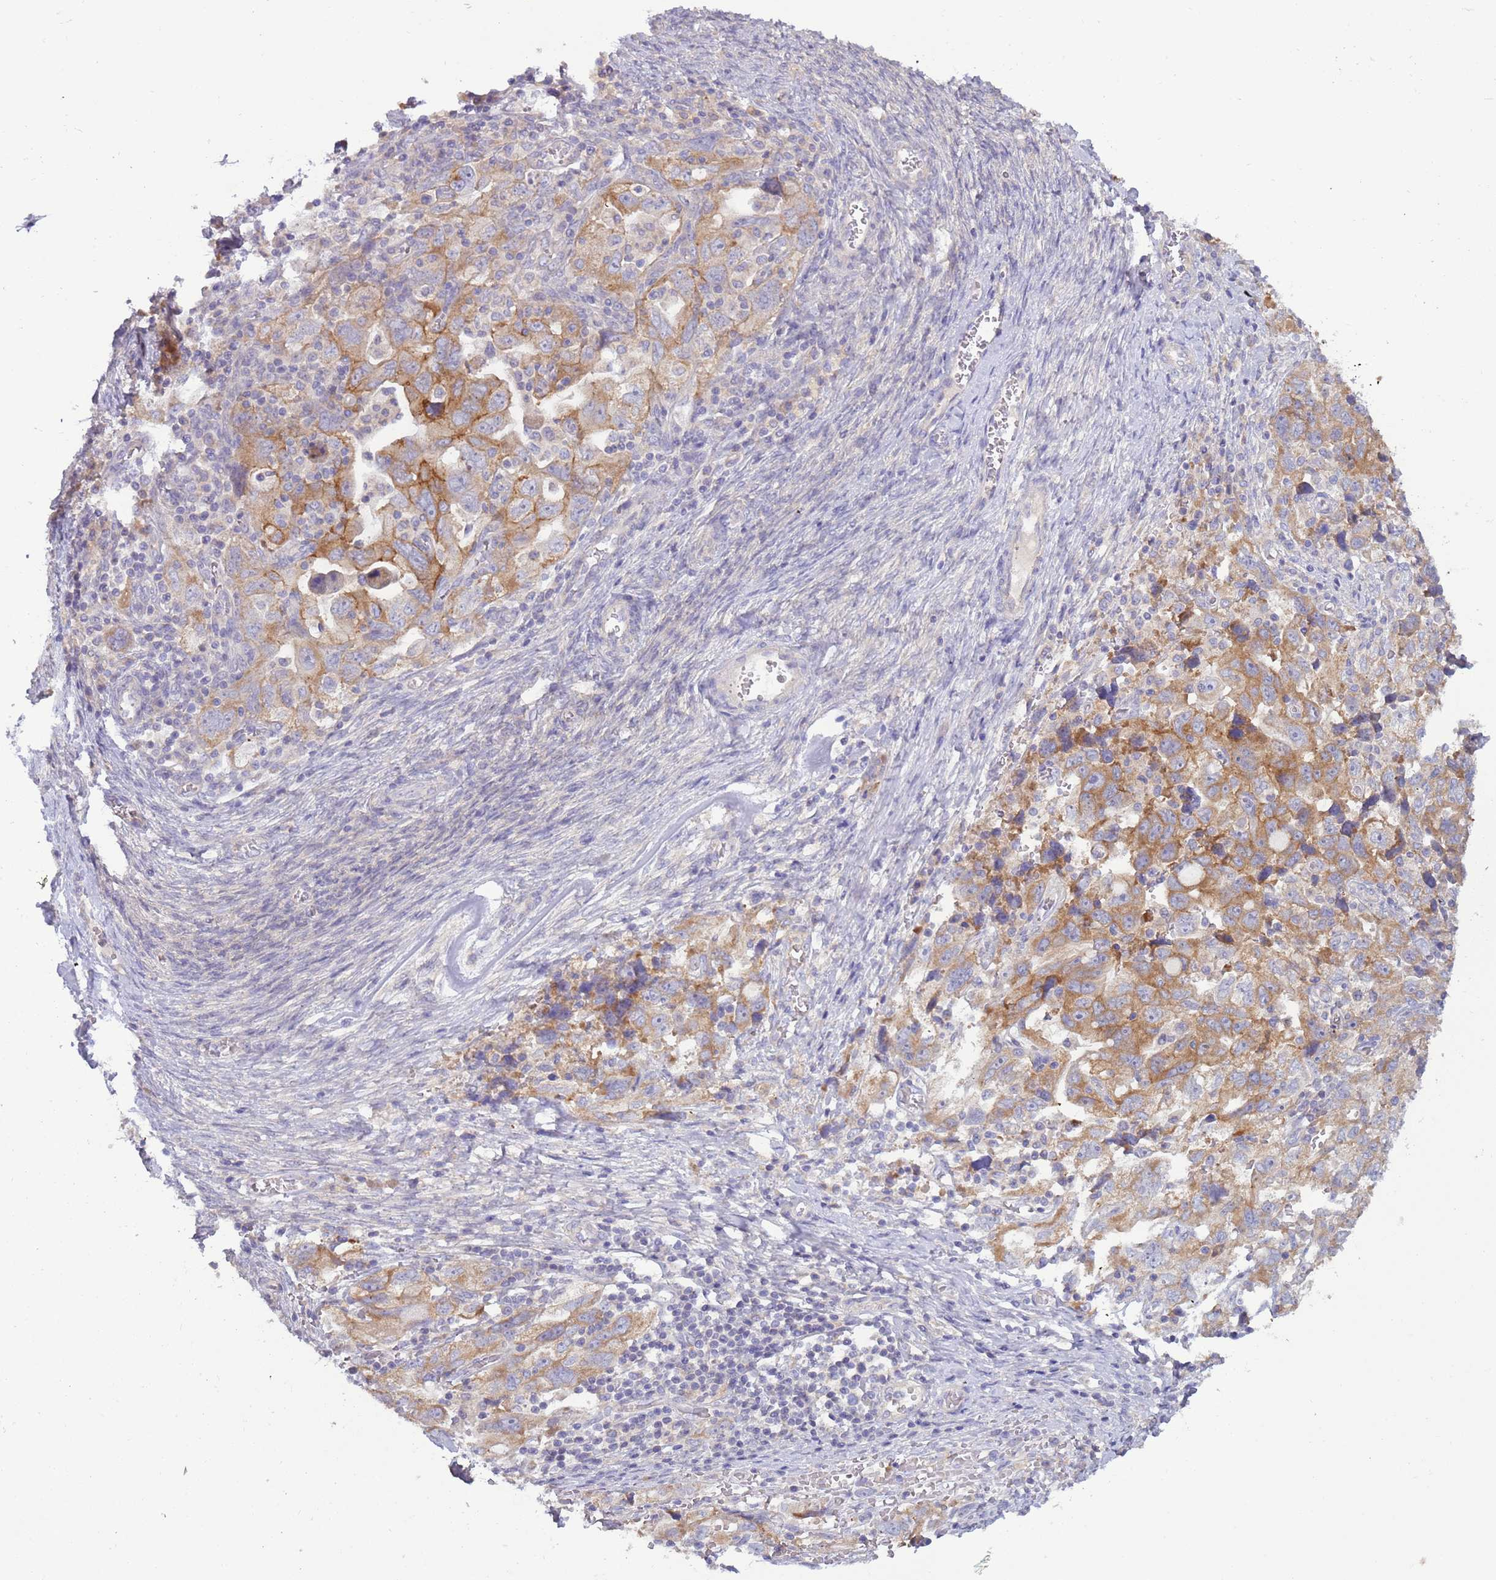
{"staining": {"intensity": "moderate", "quantity": ">75%", "location": "cytoplasmic/membranous"}, "tissue": "ovarian cancer", "cell_type": "Tumor cells", "image_type": "cancer", "snomed": [{"axis": "morphology", "description": "Carcinoma, NOS"}, {"axis": "morphology", "description": "Cystadenocarcinoma, serous, NOS"}, {"axis": "topography", "description": "Ovary"}], "caption": "This image exhibits serous cystadenocarcinoma (ovarian) stained with immunohistochemistry (IHC) to label a protein in brown. The cytoplasmic/membranous of tumor cells show moderate positivity for the protein. Nuclei are counter-stained blue.", "gene": "UQCRQ", "patient": {"sex": "female", "age": 69}}